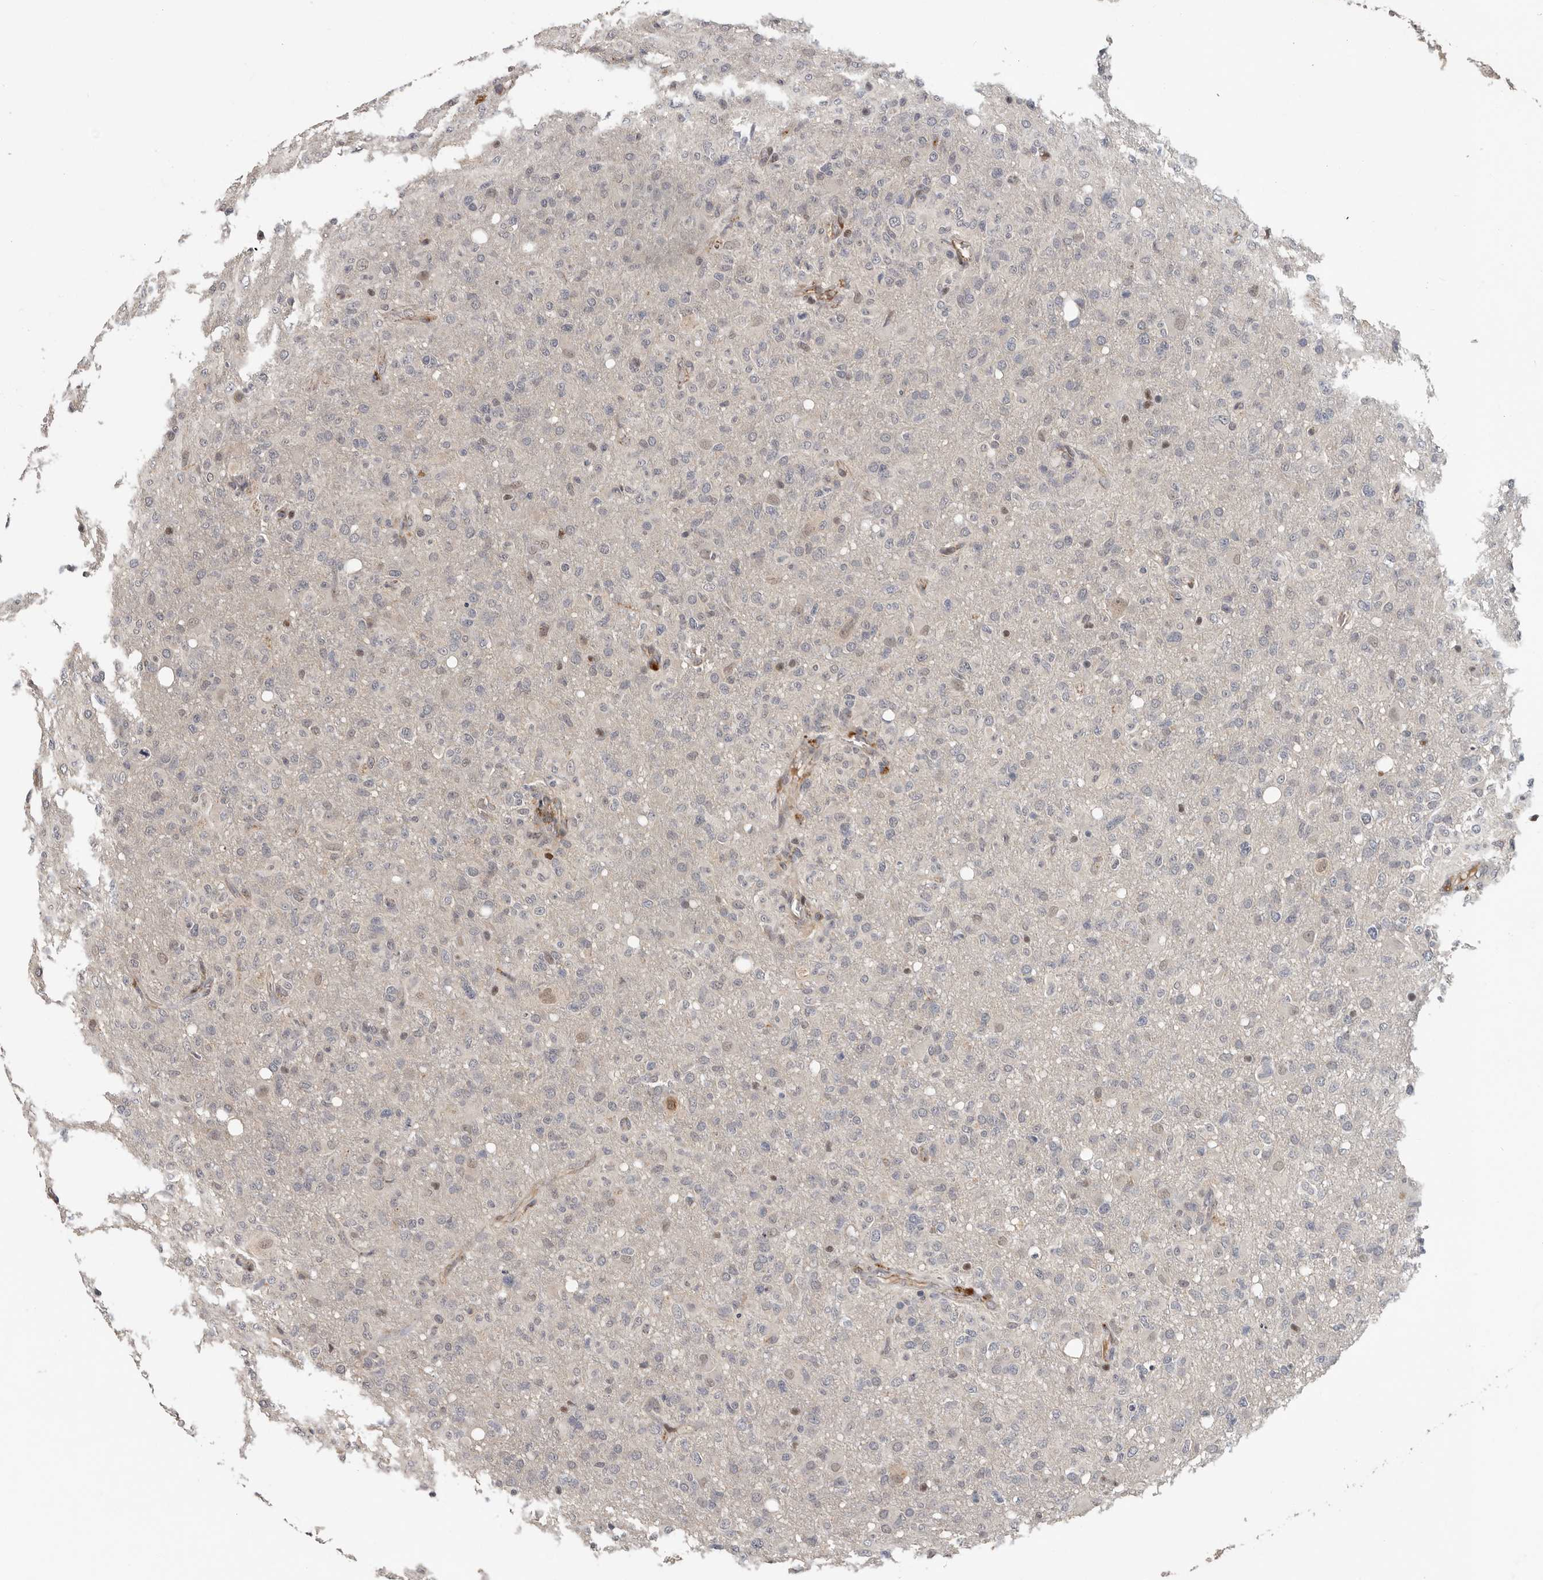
{"staining": {"intensity": "negative", "quantity": "none", "location": "none"}, "tissue": "glioma", "cell_type": "Tumor cells", "image_type": "cancer", "snomed": [{"axis": "morphology", "description": "Glioma, malignant, High grade"}, {"axis": "topography", "description": "Brain"}], "caption": "Tumor cells are negative for protein expression in human malignant high-grade glioma.", "gene": "HENMT1", "patient": {"sex": "female", "age": 57}}